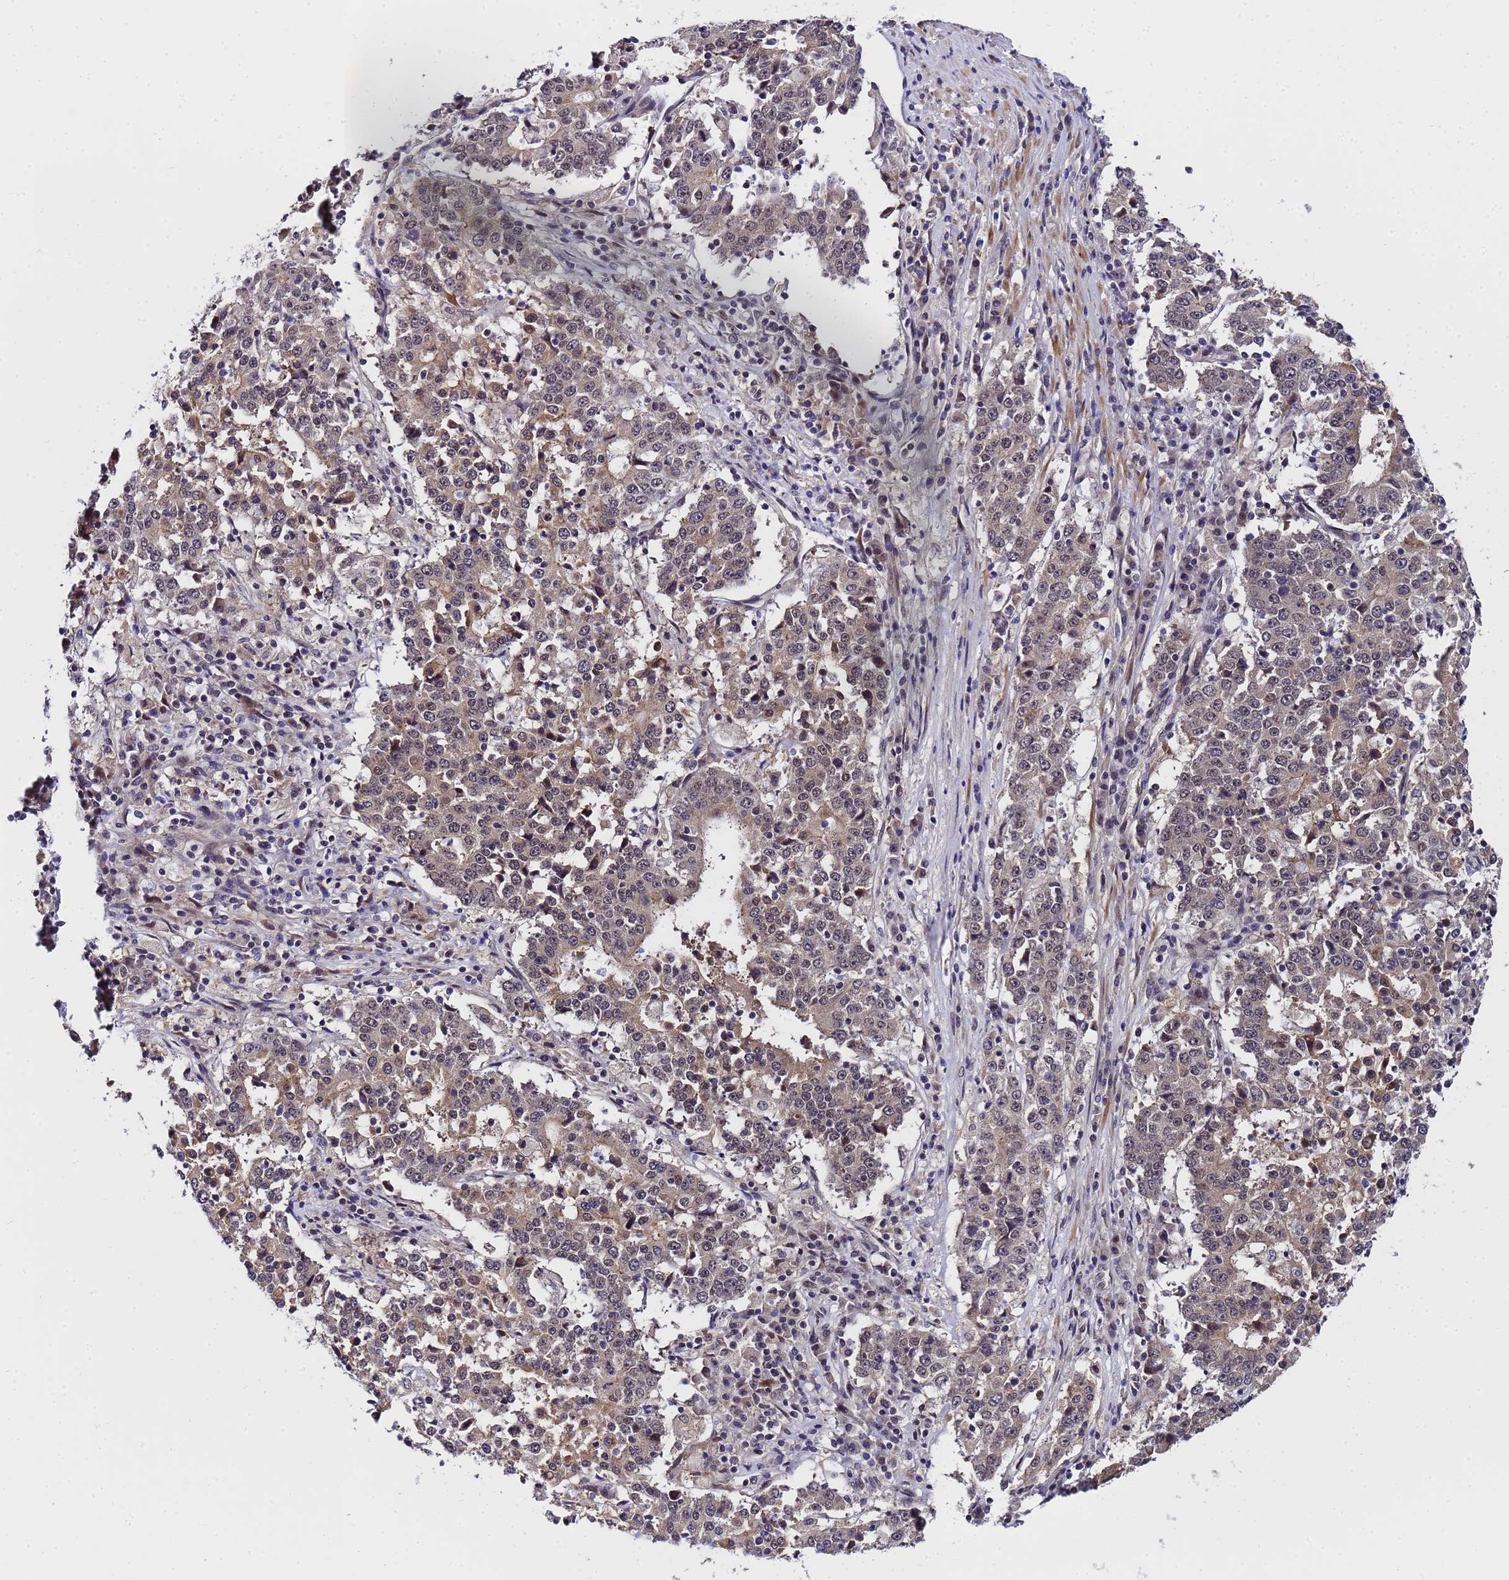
{"staining": {"intensity": "moderate", "quantity": "25%-75%", "location": "cytoplasmic/membranous"}, "tissue": "stomach cancer", "cell_type": "Tumor cells", "image_type": "cancer", "snomed": [{"axis": "morphology", "description": "Adenocarcinoma, NOS"}, {"axis": "topography", "description": "Stomach"}], "caption": "Tumor cells demonstrate moderate cytoplasmic/membranous positivity in about 25%-75% of cells in stomach cancer.", "gene": "ANAPC13", "patient": {"sex": "male", "age": 59}}